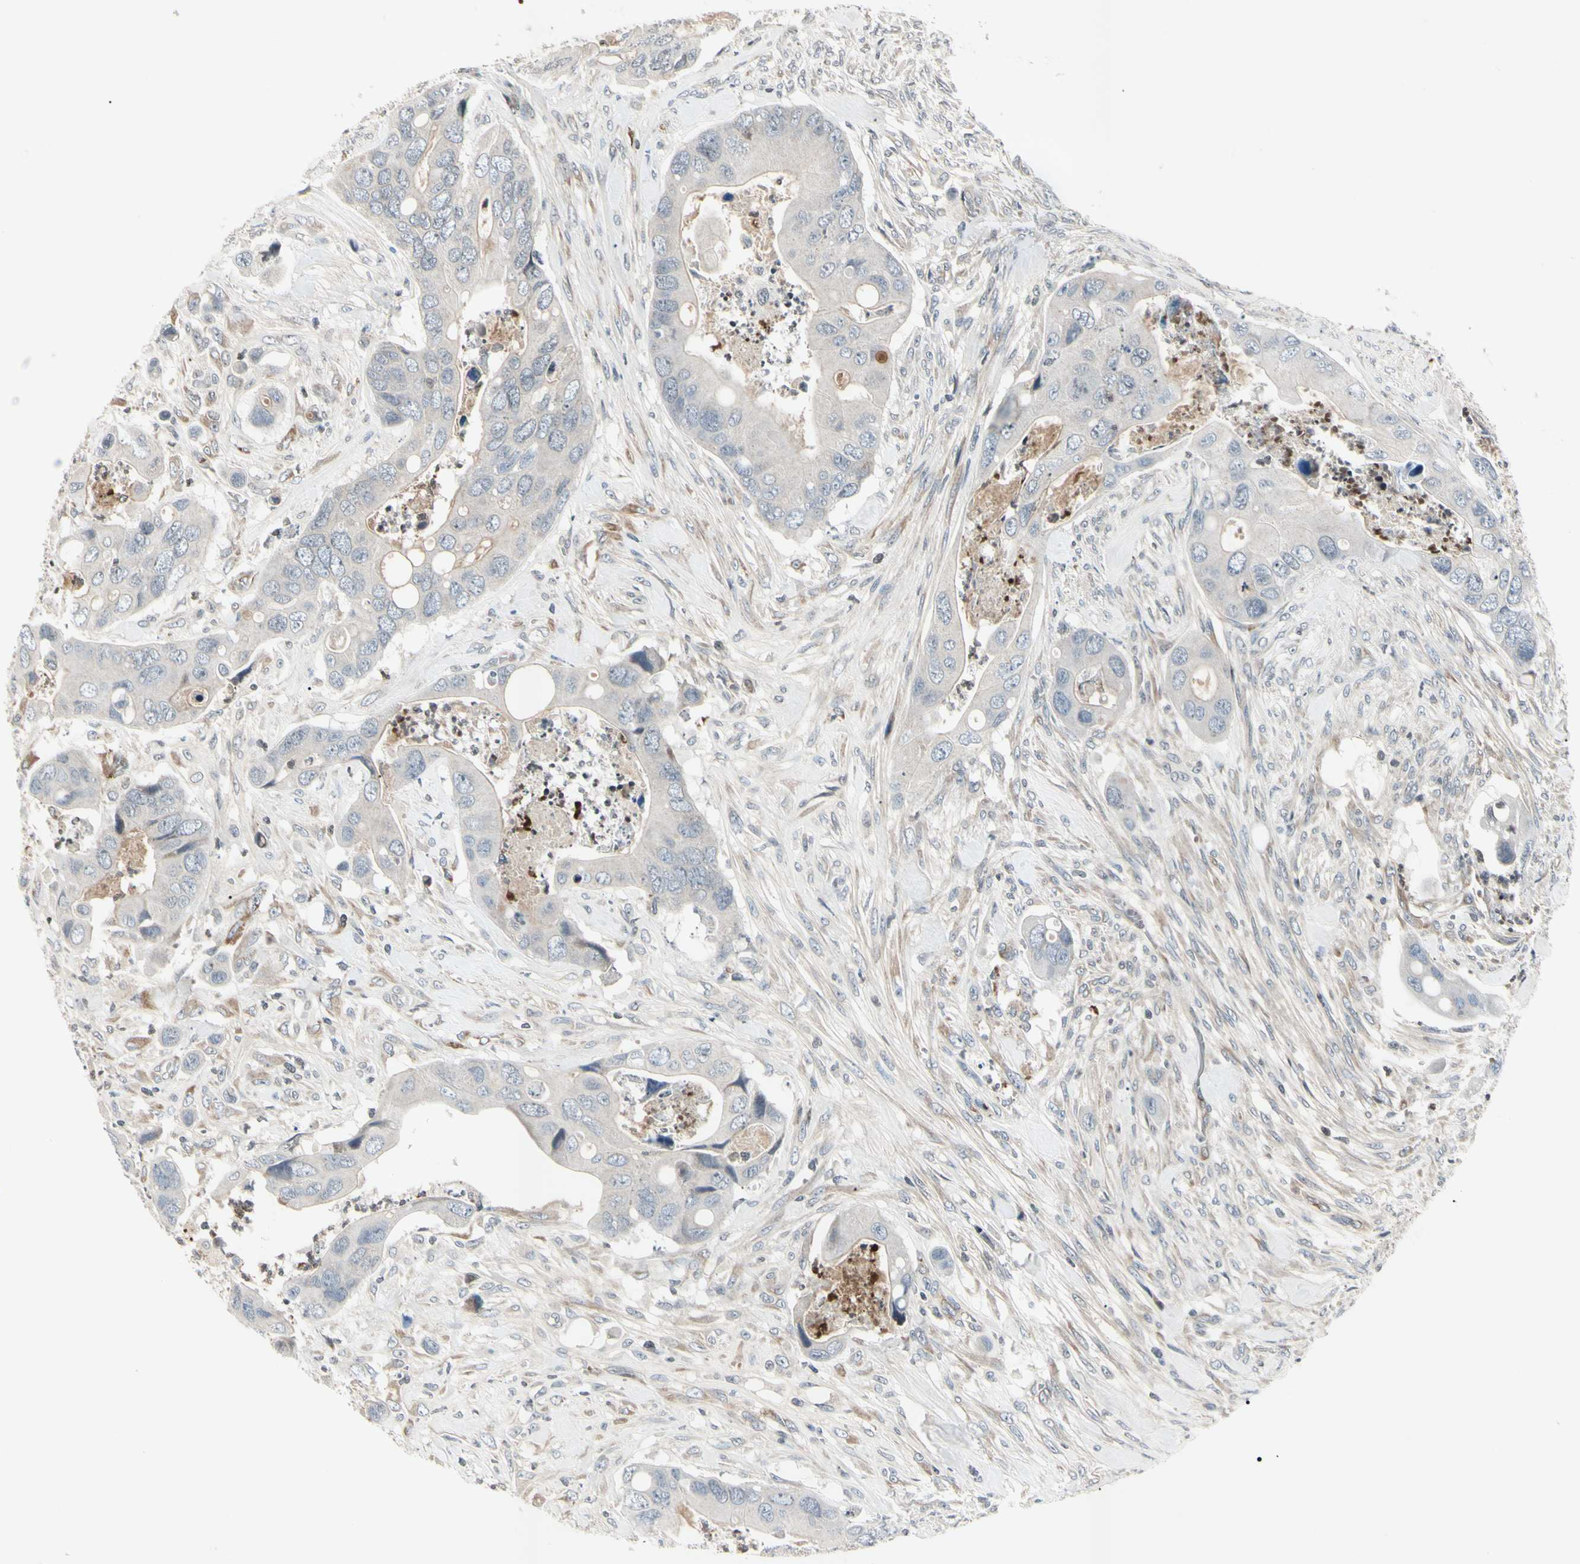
{"staining": {"intensity": "weak", "quantity": "<25%", "location": "cytoplasmic/membranous"}, "tissue": "colorectal cancer", "cell_type": "Tumor cells", "image_type": "cancer", "snomed": [{"axis": "morphology", "description": "Adenocarcinoma, NOS"}, {"axis": "topography", "description": "Rectum"}], "caption": "An image of adenocarcinoma (colorectal) stained for a protein demonstrates no brown staining in tumor cells.", "gene": "AEBP1", "patient": {"sex": "female", "age": 57}}